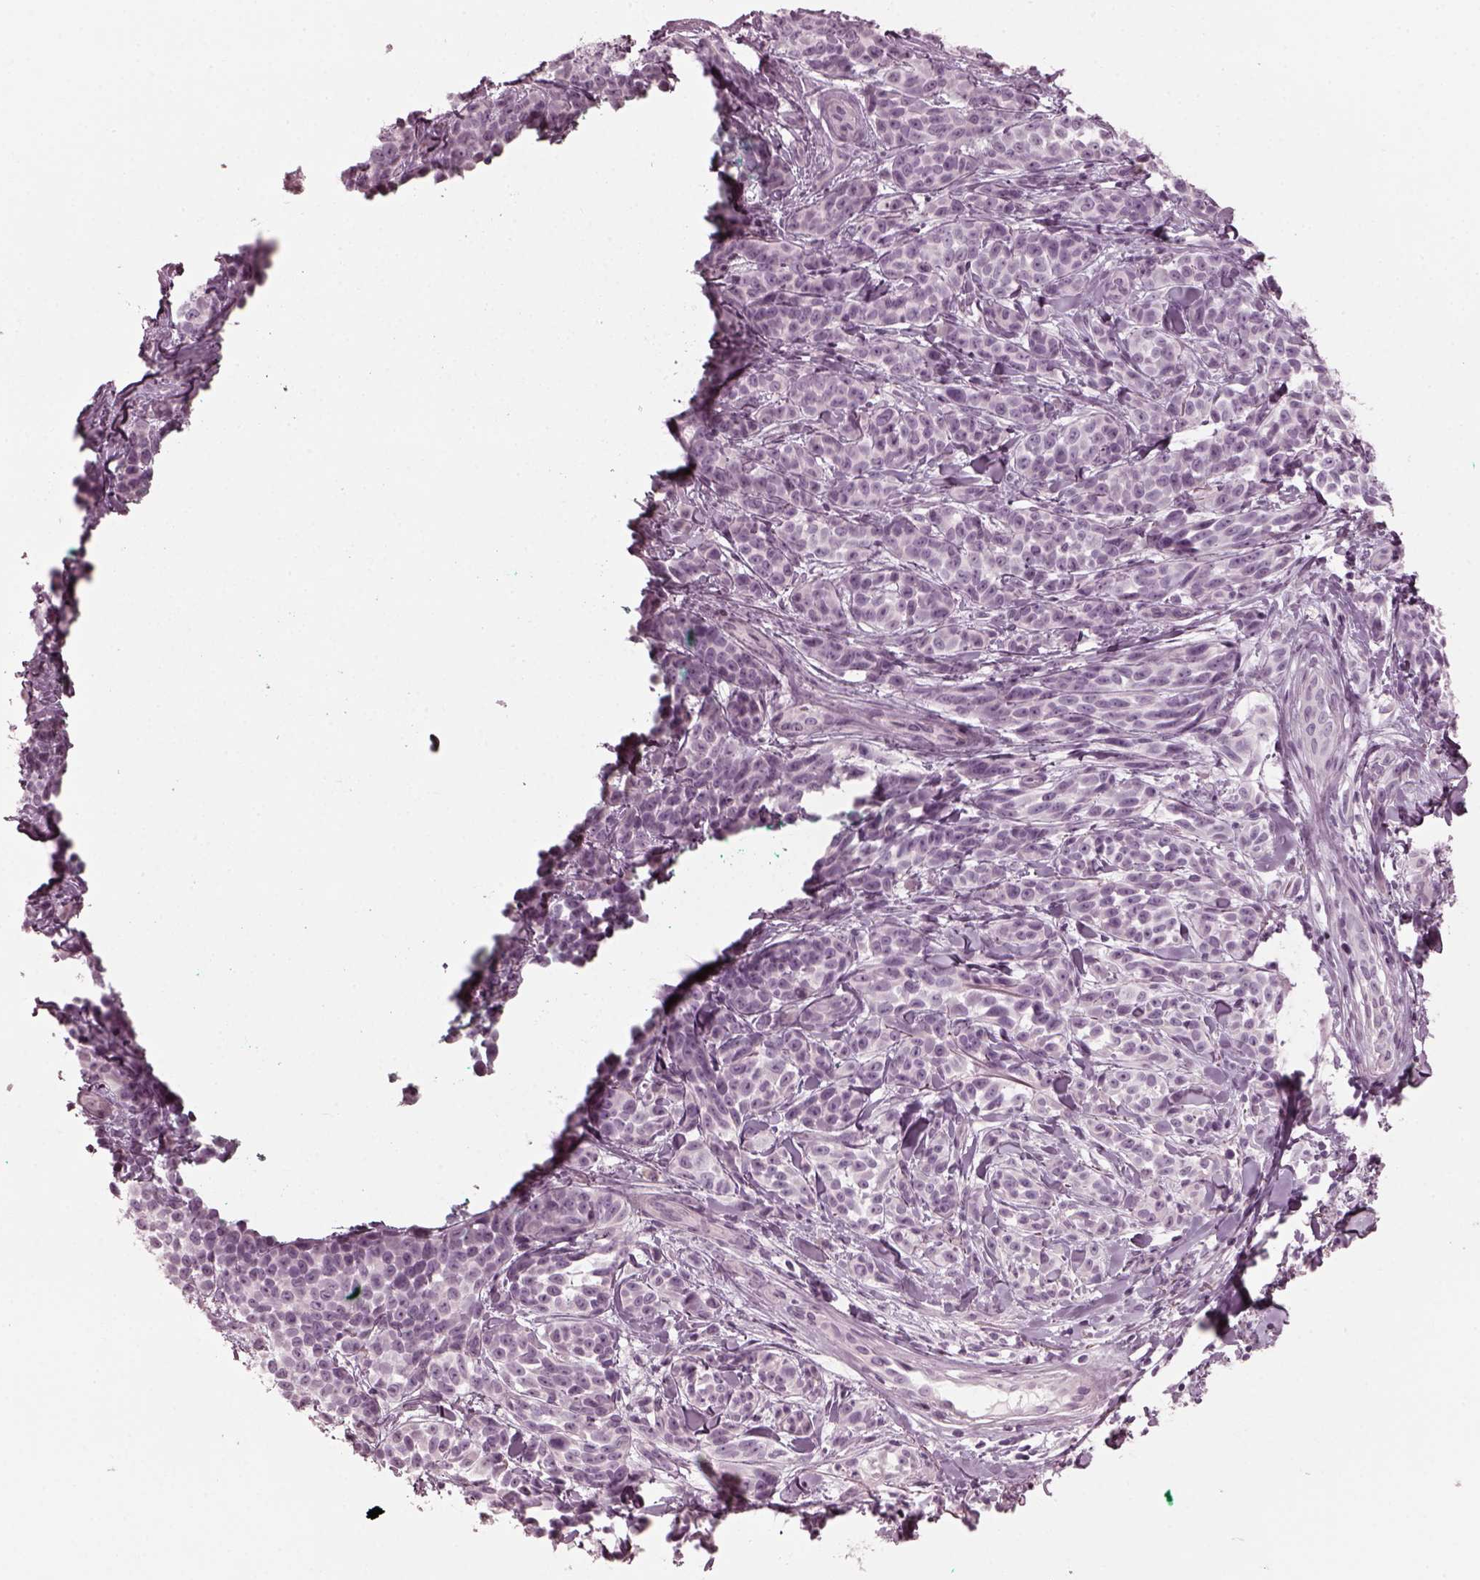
{"staining": {"intensity": "negative", "quantity": "none", "location": "none"}, "tissue": "melanoma", "cell_type": "Tumor cells", "image_type": "cancer", "snomed": [{"axis": "morphology", "description": "Malignant melanoma, NOS"}, {"axis": "topography", "description": "Skin"}], "caption": "DAB immunohistochemical staining of human melanoma shows no significant staining in tumor cells.", "gene": "SAXO2", "patient": {"sex": "female", "age": 88}}